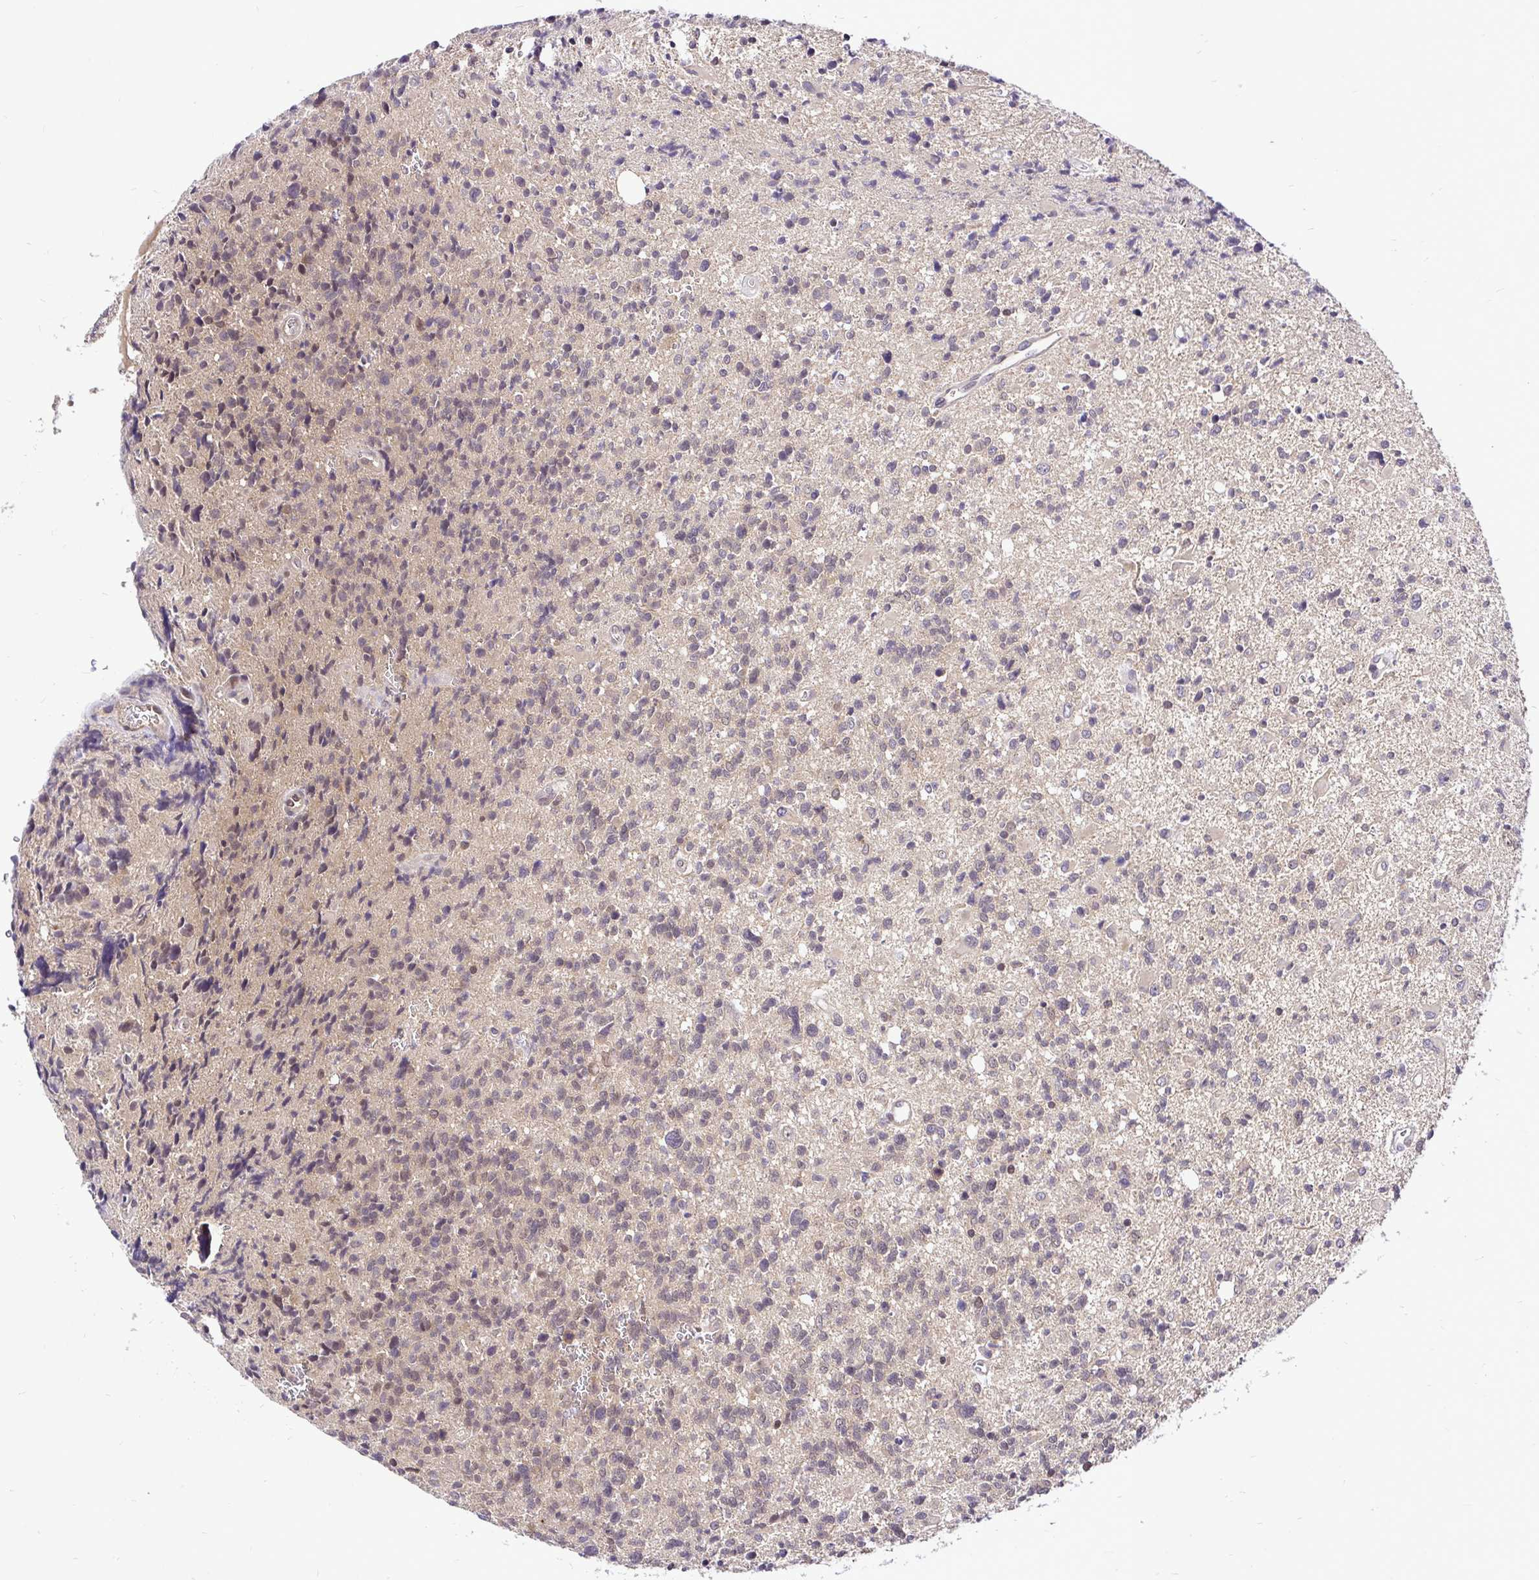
{"staining": {"intensity": "weak", "quantity": "<25%", "location": "cytoplasmic/membranous,nuclear"}, "tissue": "glioma", "cell_type": "Tumor cells", "image_type": "cancer", "snomed": [{"axis": "morphology", "description": "Glioma, malignant, High grade"}, {"axis": "topography", "description": "Brain"}], "caption": "Glioma stained for a protein using immunohistochemistry (IHC) shows no positivity tumor cells.", "gene": "UBE2M", "patient": {"sex": "male", "age": 29}}